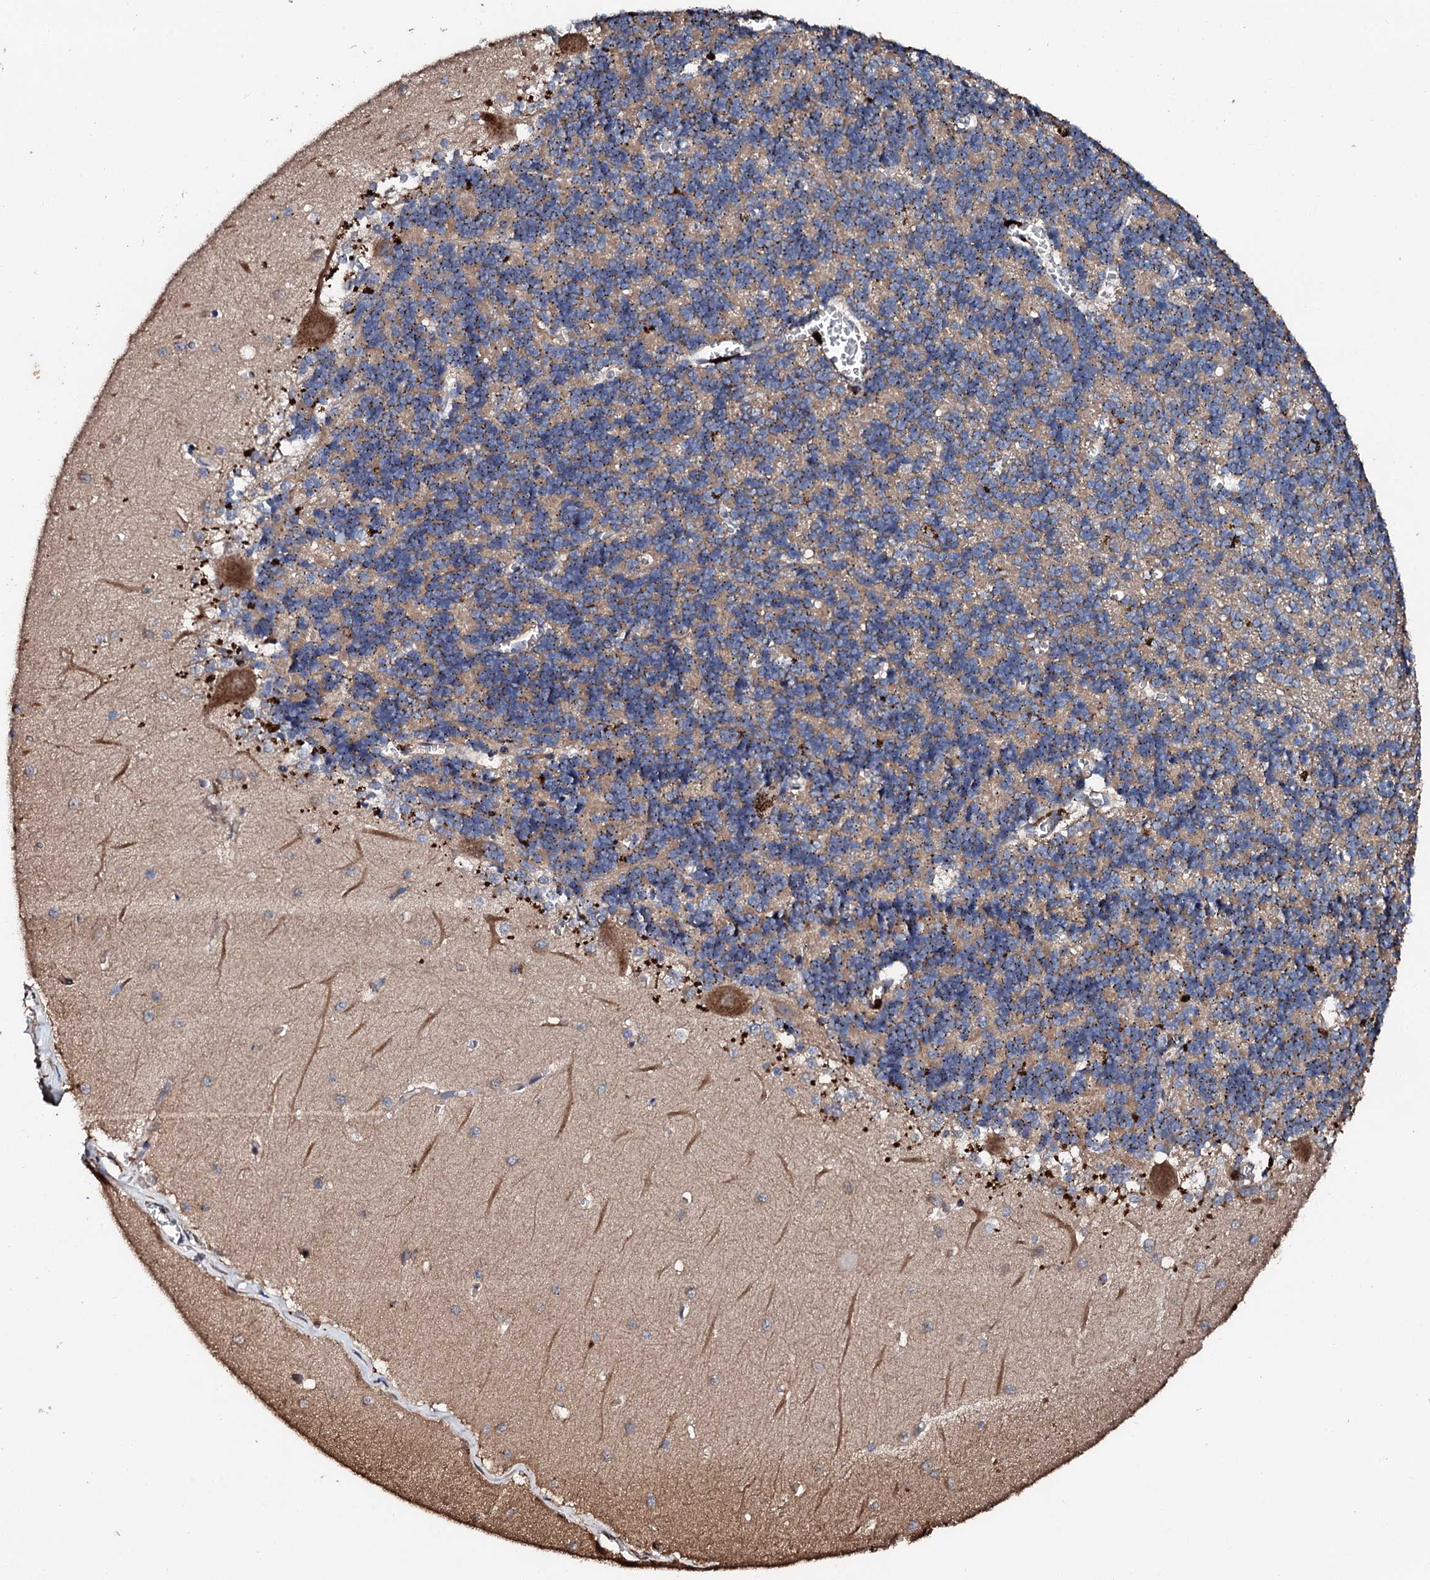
{"staining": {"intensity": "moderate", "quantity": "25%-75%", "location": "cytoplasmic/membranous"}, "tissue": "cerebellum", "cell_type": "Cells in granular layer", "image_type": "normal", "snomed": [{"axis": "morphology", "description": "Normal tissue, NOS"}, {"axis": "topography", "description": "Cerebellum"}], "caption": "Cerebellum stained for a protein (brown) demonstrates moderate cytoplasmic/membranous positive staining in approximately 25%-75% of cells in granular layer.", "gene": "CKAP5", "patient": {"sex": "male", "age": 37}}